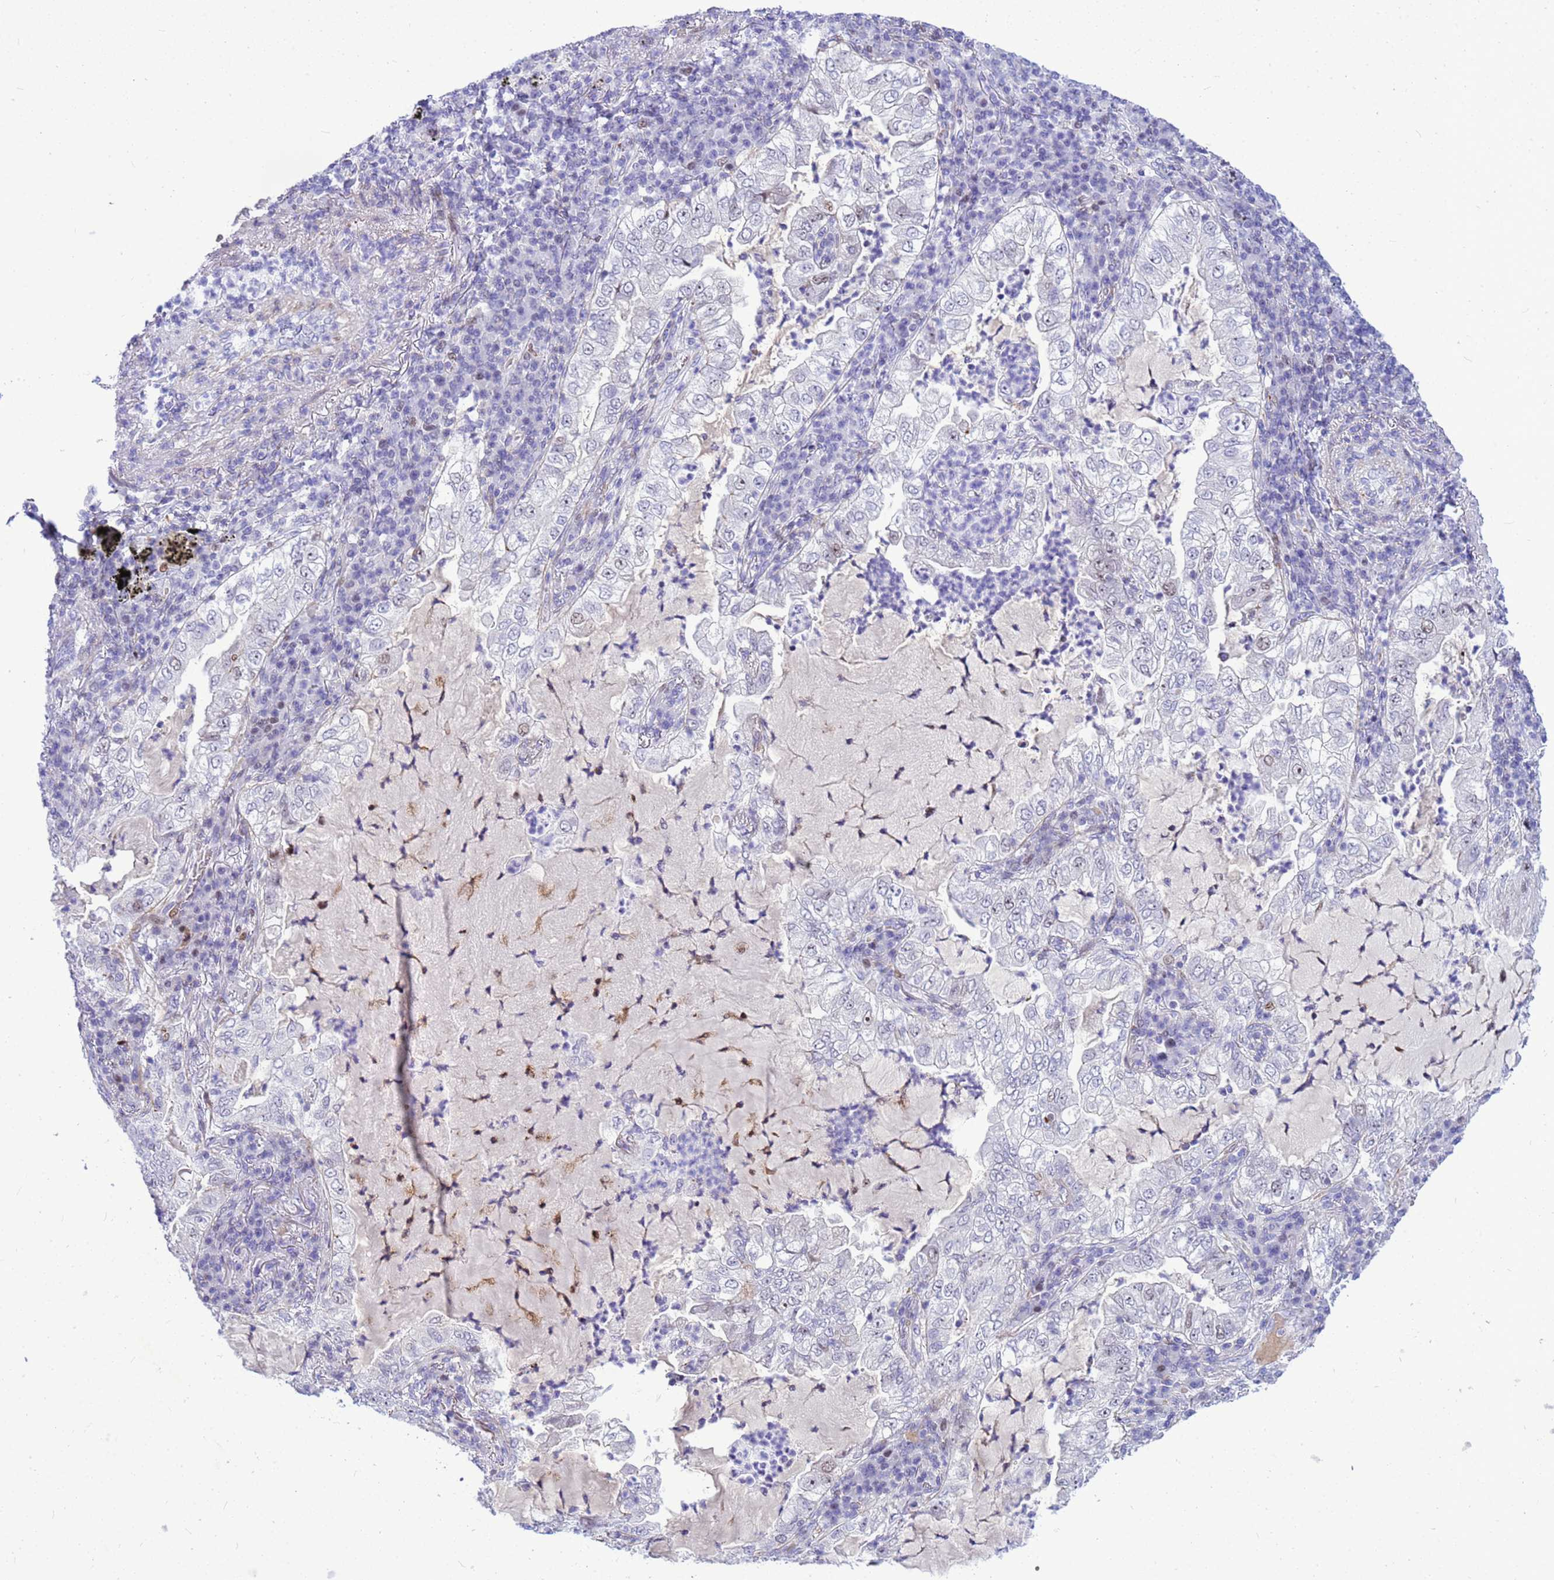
{"staining": {"intensity": "negative", "quantity": "none", "location": "none"}, "tissue": "lung cancer", "cell_type": "Tumor cells", "image_type": "cancer", "snomed": [{"axis": "morphology", "description": "Adenocarcinoma, NOS"}, {"axis": "topography", "description": "Lung"}], "caption": "A high-resolution image shows immunohistochemistry staining of adenocarcinoma (lung), which reveals no significant positivity in tumor cells.", "gene": "ADAMTS7", "patient": {"sex": "female", "age": 73}}